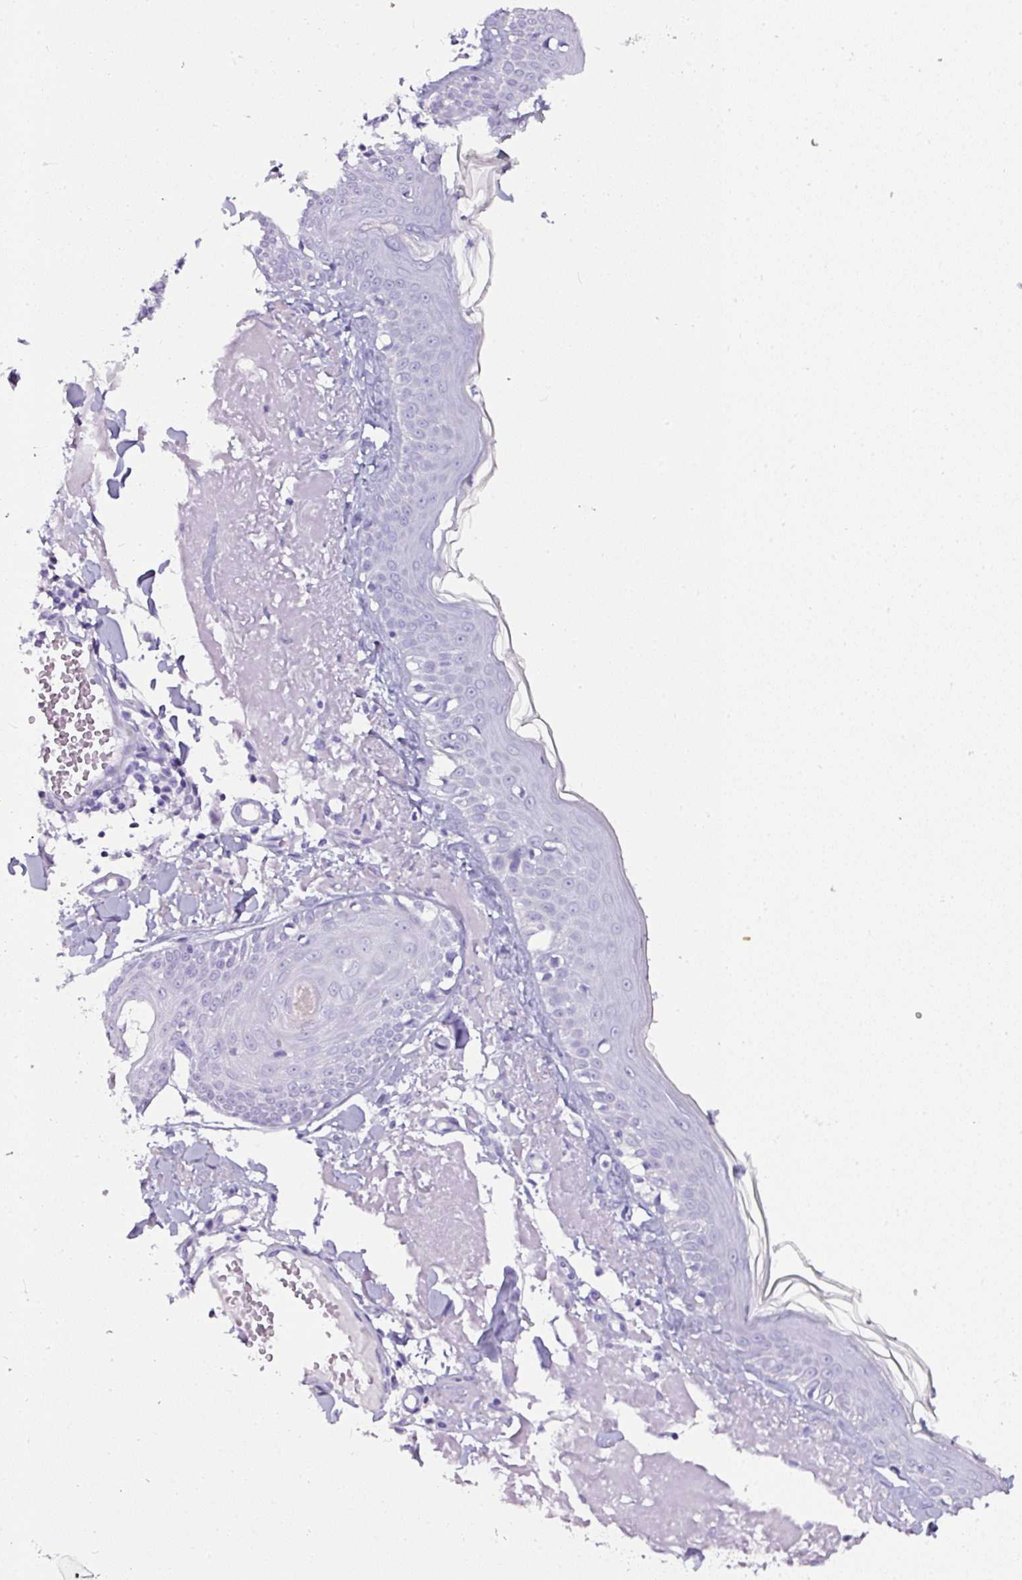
{"staining": {"intensity": "negative", "quantity": "none", "location": "none"}, "tissue": "skin", "cell_type": "Fibroblasts", "image_type": "normal", "snomed": [{"axis": "morphology", "description": "Normal tissue, NOS"}, {"axis": "morphology", "description": "Malignant melanoma, NOS"}, {"axis": "topography", "description": "Skin"}], "caption": "Human skin stained for a protein using IHC reveals no positivity in fibroblasts.", "gene": "NAPSA", "patient": {"sex": "male", "age": 80}}